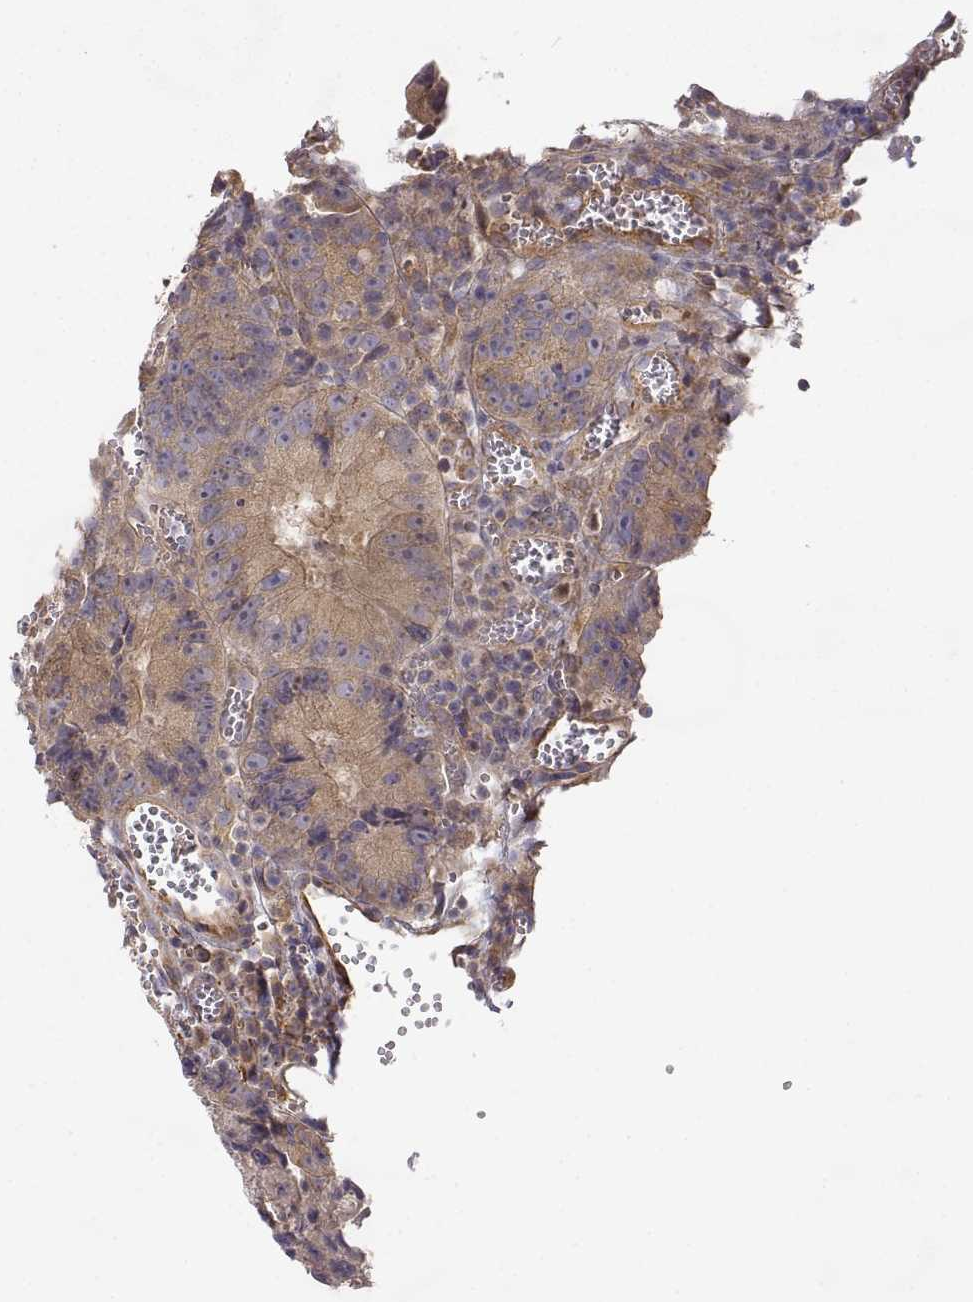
{"staining": {"intensity": "moderate", "quantity": ">75%", "location": "cytoplasmic/membranous"}, "tissue": "colorectal cancer", "cell_type": "Tumor cells", "image_type": "cancer", "snomed": [{"axis": "morphology", "description": "Adenocarcinoma, NOS"}, {"axis": "topography", "description": "Colon"}], "caption": "Protein expression analysis of colorectal cancer (adenocarcinoma) reveals moderate cytoplasmic/membranous positivity in approximately >75% of tumor cells.", "gene": "PAIP1", "patient": {"sex": "female", "age": 86}}